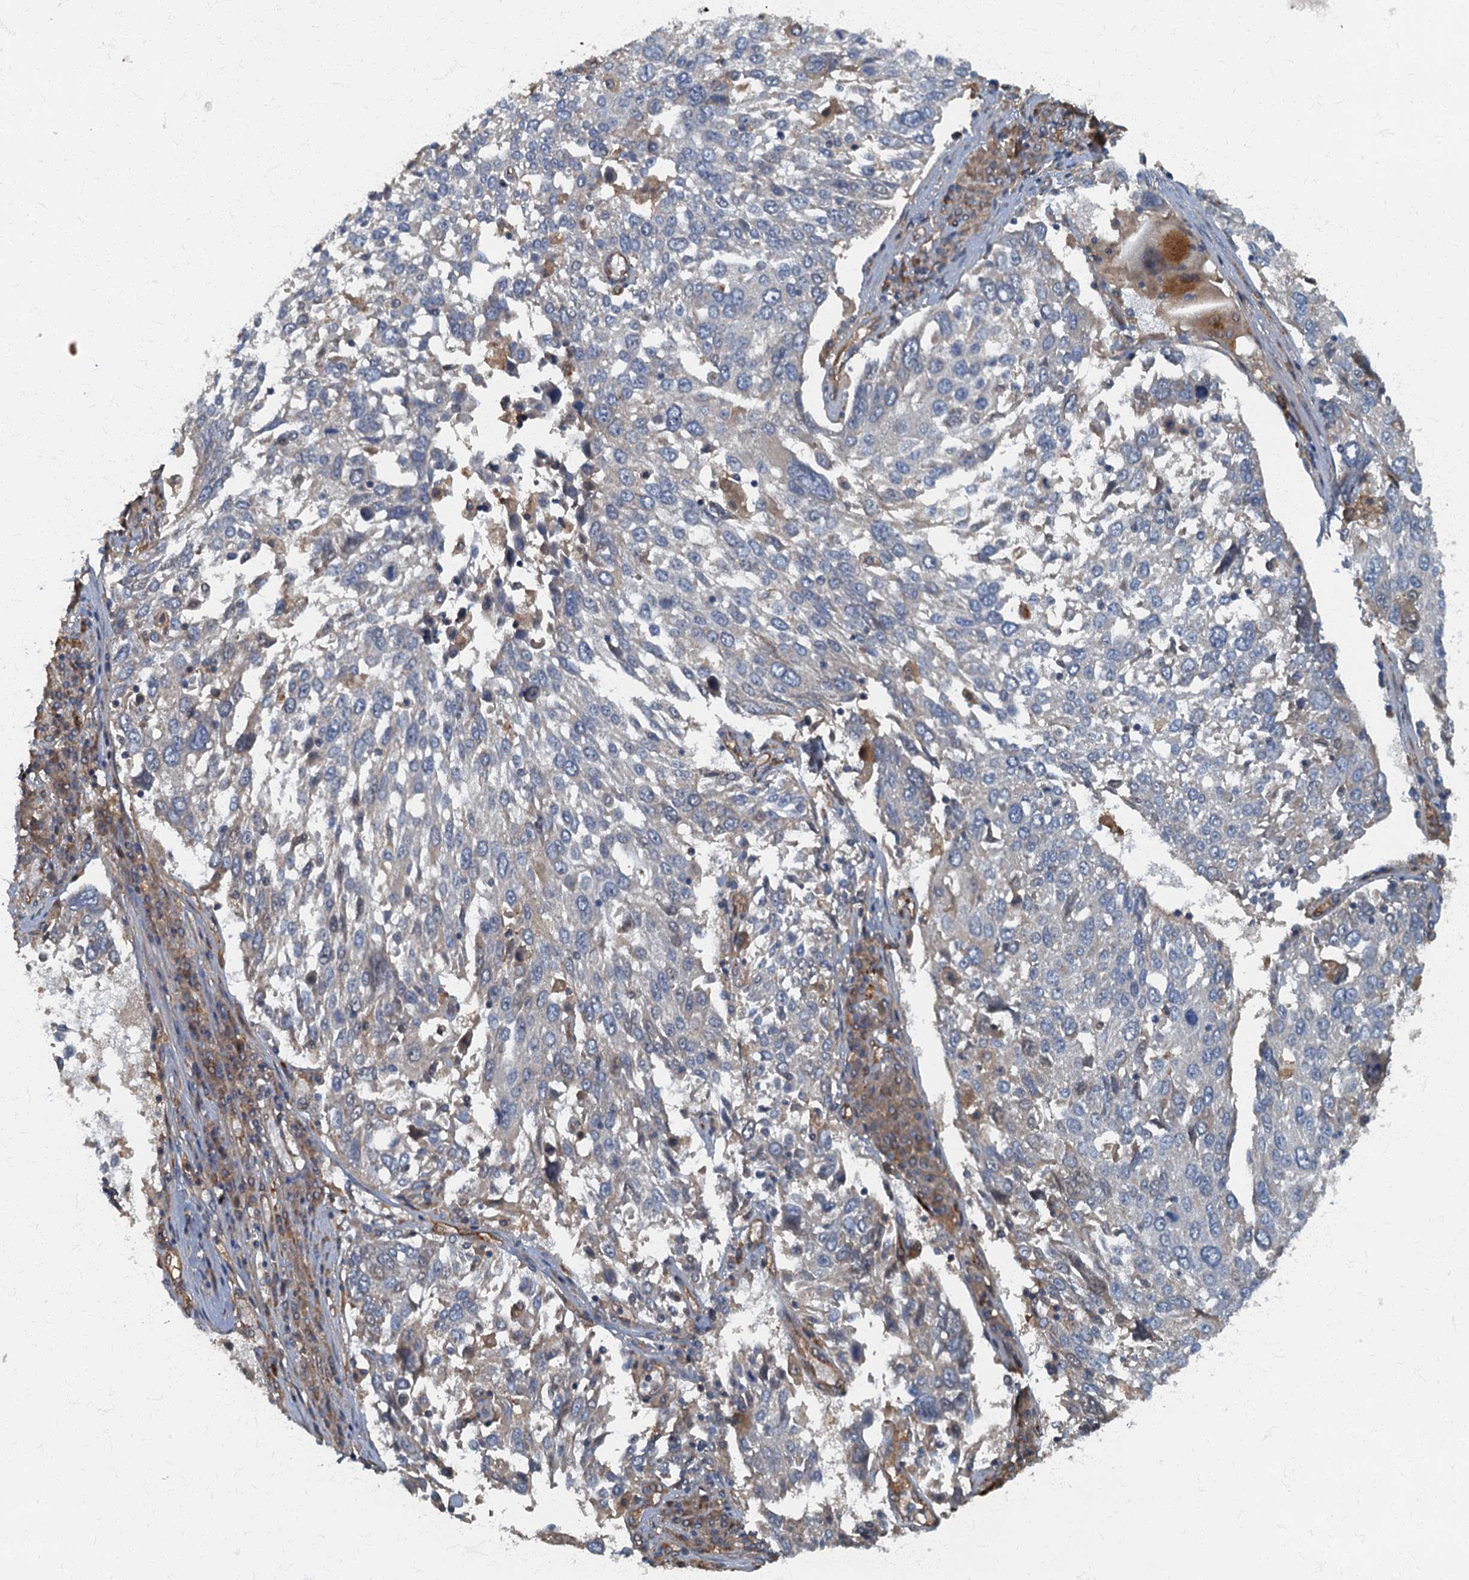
{"staining": {"intensity": "negative", "quantity": "none", "location": "none"}, "tissue": "lung cancer", "cell_type": "Tumor cells", "image_type": "cancer", "snomed": [{"axis": "morphology", "description": "Squamous cell carcinoma, NOS"}, {"axis": "topography", "description": "Lung"}], "caption": "There is no significant expression in tumor cells of lung cancer.", "gene": "ARL11", "patient": {"sex": "male", "age": 65}}